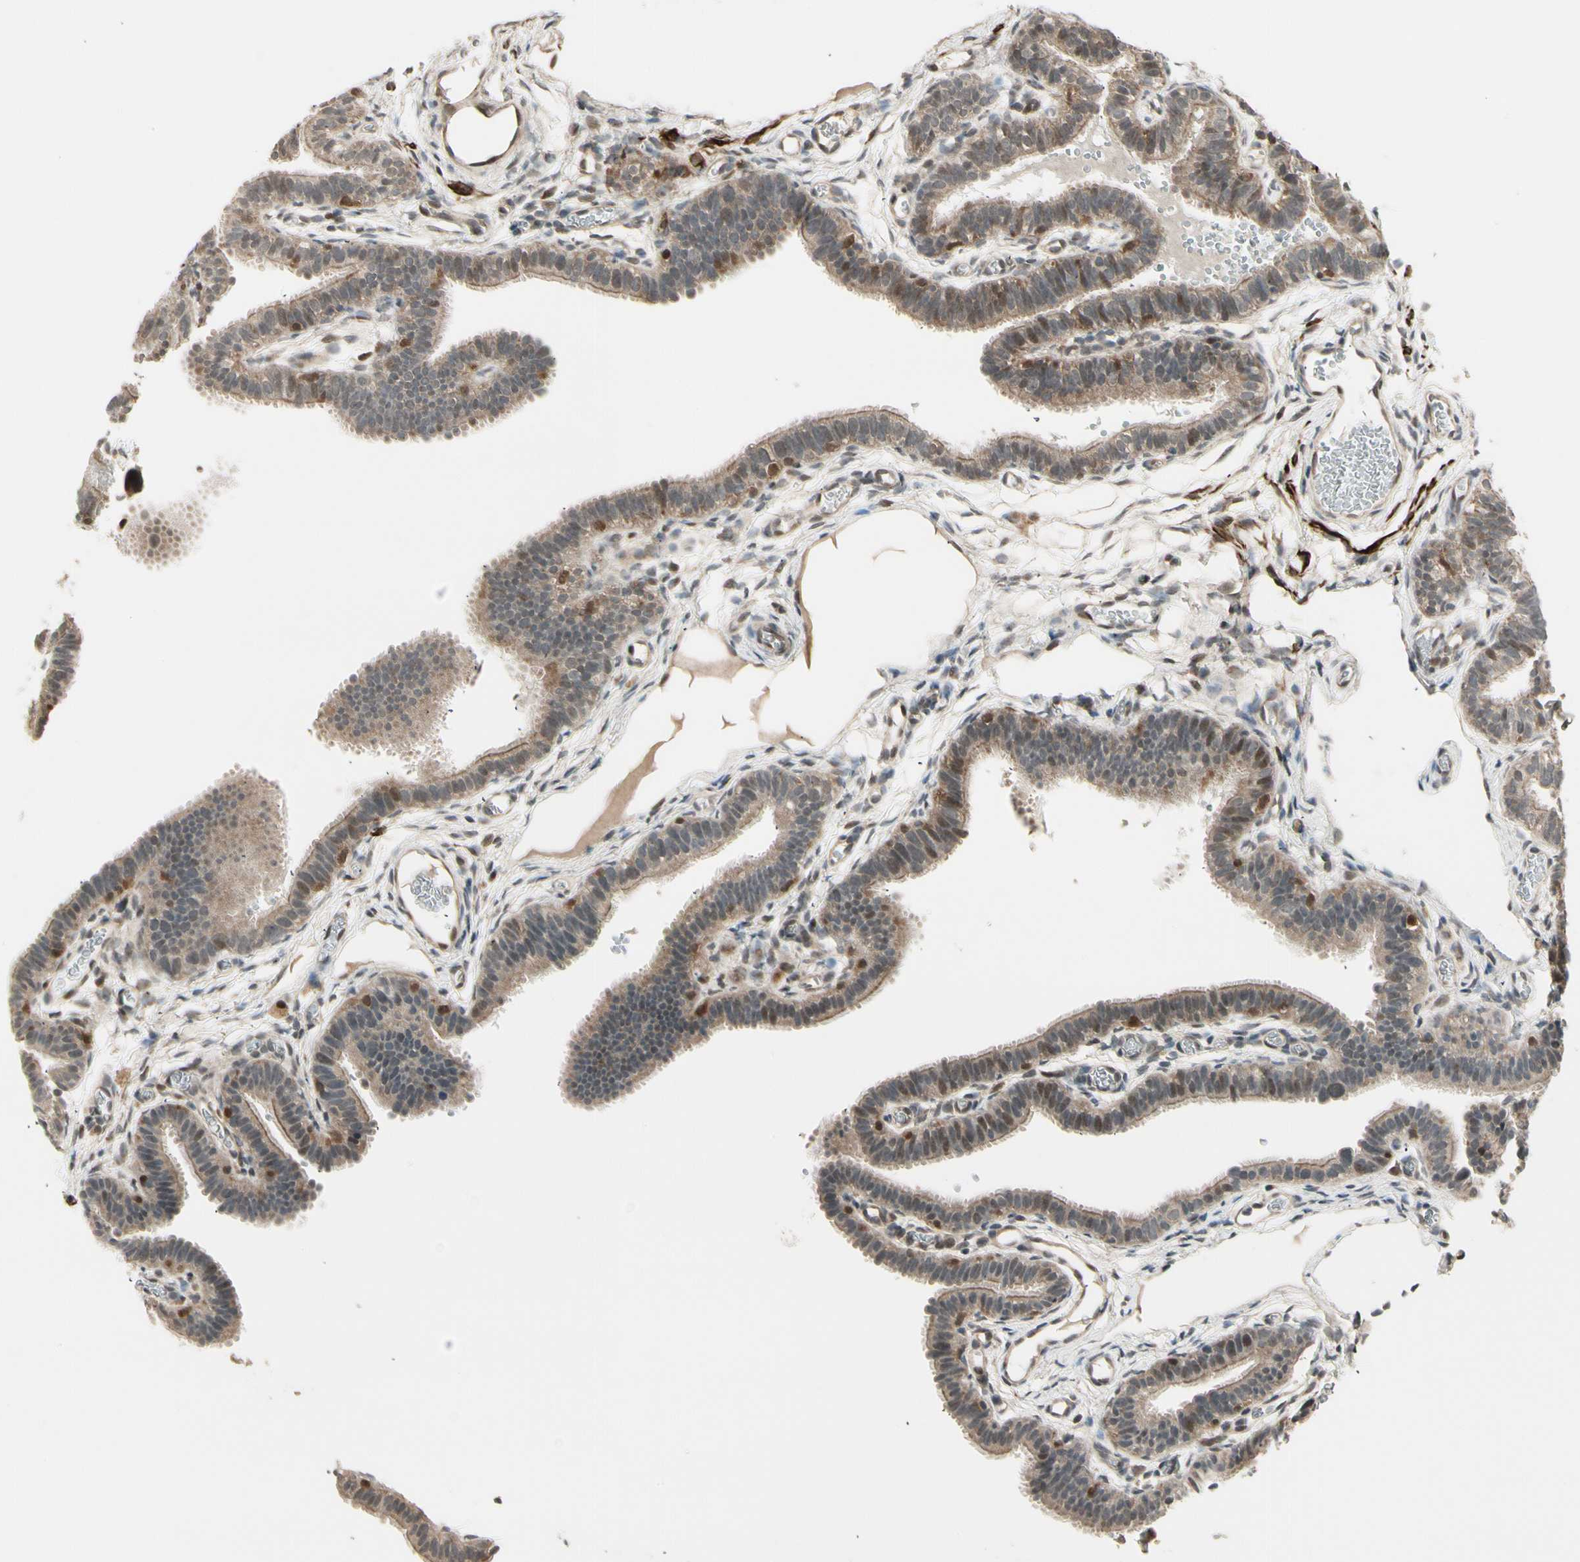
{"staining": {"intensity": "moderate", "quantity": ">75%", "location": "cytoplasmic/membranous"}, "tissue": "fallopian tube", "cell_type": "Glandular cells", "image_type": "normal", "snomed": [{"axis": "morphology", "description": "Normal tissue, NOS"}, {"axis": "topography", "description": "Fallopian tube"}, {"axis": "topography", "description": "Placenta"}], "caption": "Approximately >75% of glandular cells in normal fallopian tube exhibit moderate cytoplasmic/membranous protein expression as visualized by brown immunohistochemical staining.", "gene": "SVBP", "patient": {"sex": "female", "age": 34}}